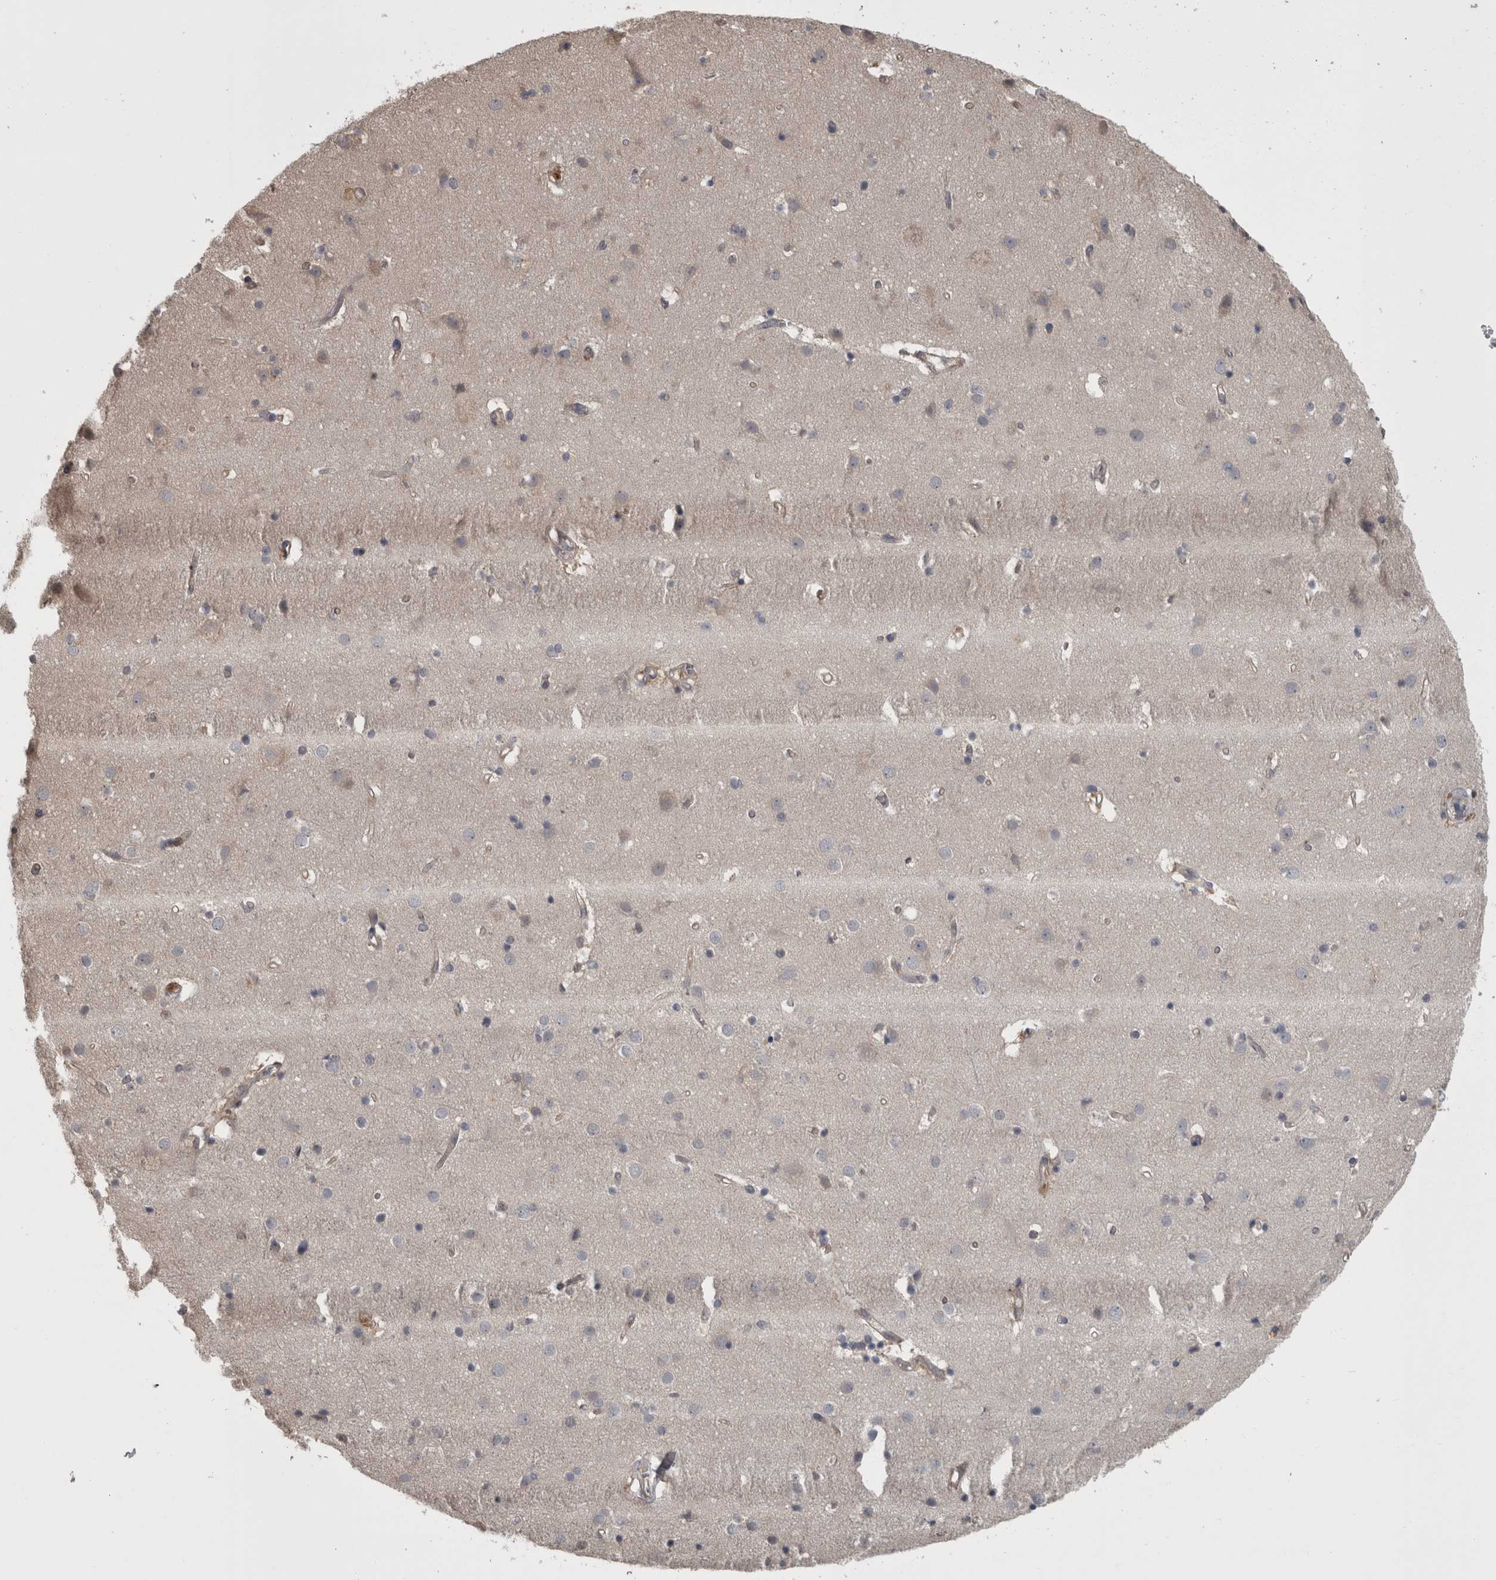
{"staining": {"intensity": "weak", "quantity": "25%-75%", "location": "cytoplasmic/membranous"}, "tissue": "cerebral cortex", "cell_type": "Endothelial cells", "image_type": "normal", "snomed": [{"axis": "morphology", "description": "Normal tissue, NOS"}, {"axis": "topography", "description": "Cerebral cortex"}], "caption": "Weak cytoplasmic/membranous protein expression is identified in about 25%-75% of endothelial cells in cerebral cortex. (IHC, brightfield microscopy, high magnification).", "gene": "APRT", "patient": {"sex": "male", "age": 54}}